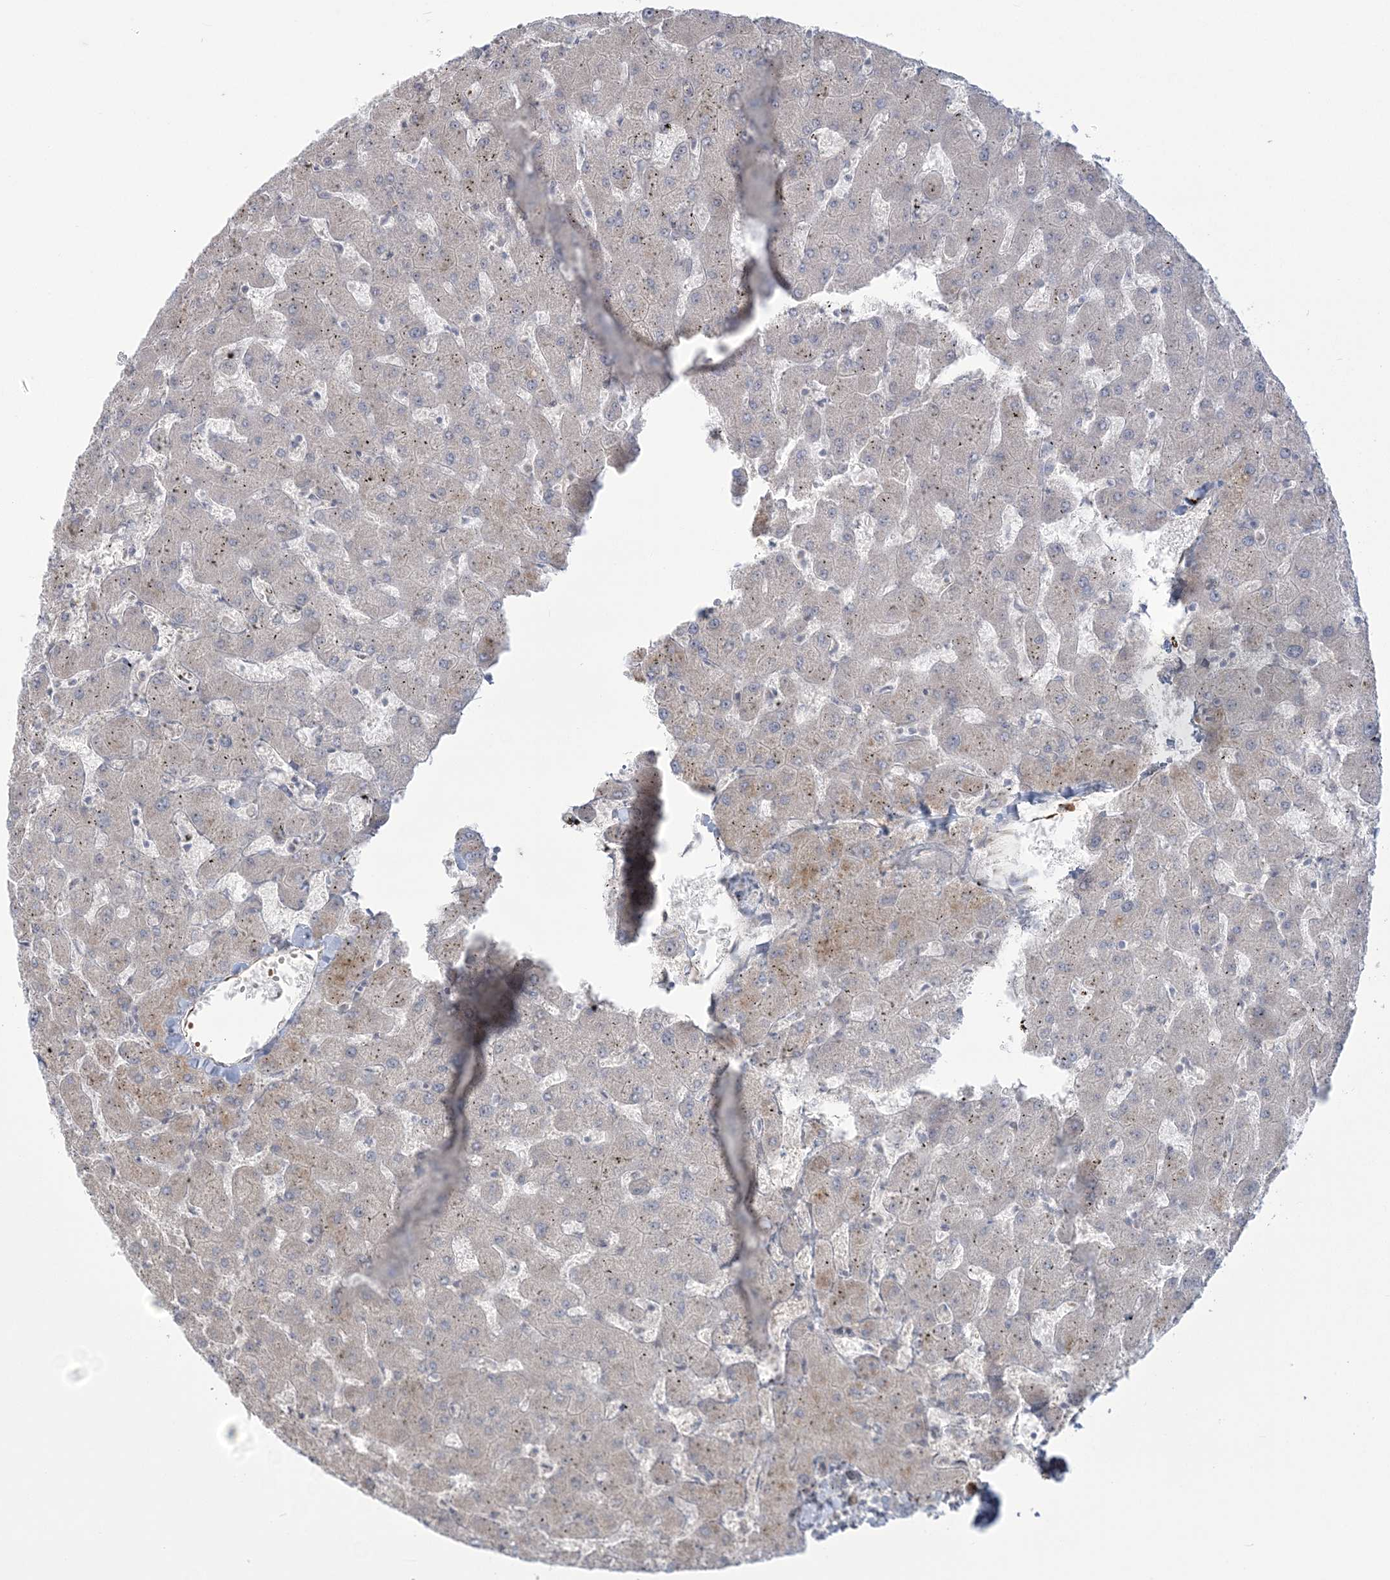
{"staining": {"intensity": "negative", "quantity": "none", "location": "none"}, "tissue": "liver", "cell_type": "Cholangiocytes", "image_type": "normal", "snomed": [{"axis": "morphology", "description": "Normal tissue, NOS"}, {"axis": "topography", "description": "Liver"}], "caption": "This is an IHC photomicrograph of benign human liver. There is no staining in cholangiocytes.", "gene": "NUDT9", "patient": {"sex": "female", "age": 63}}